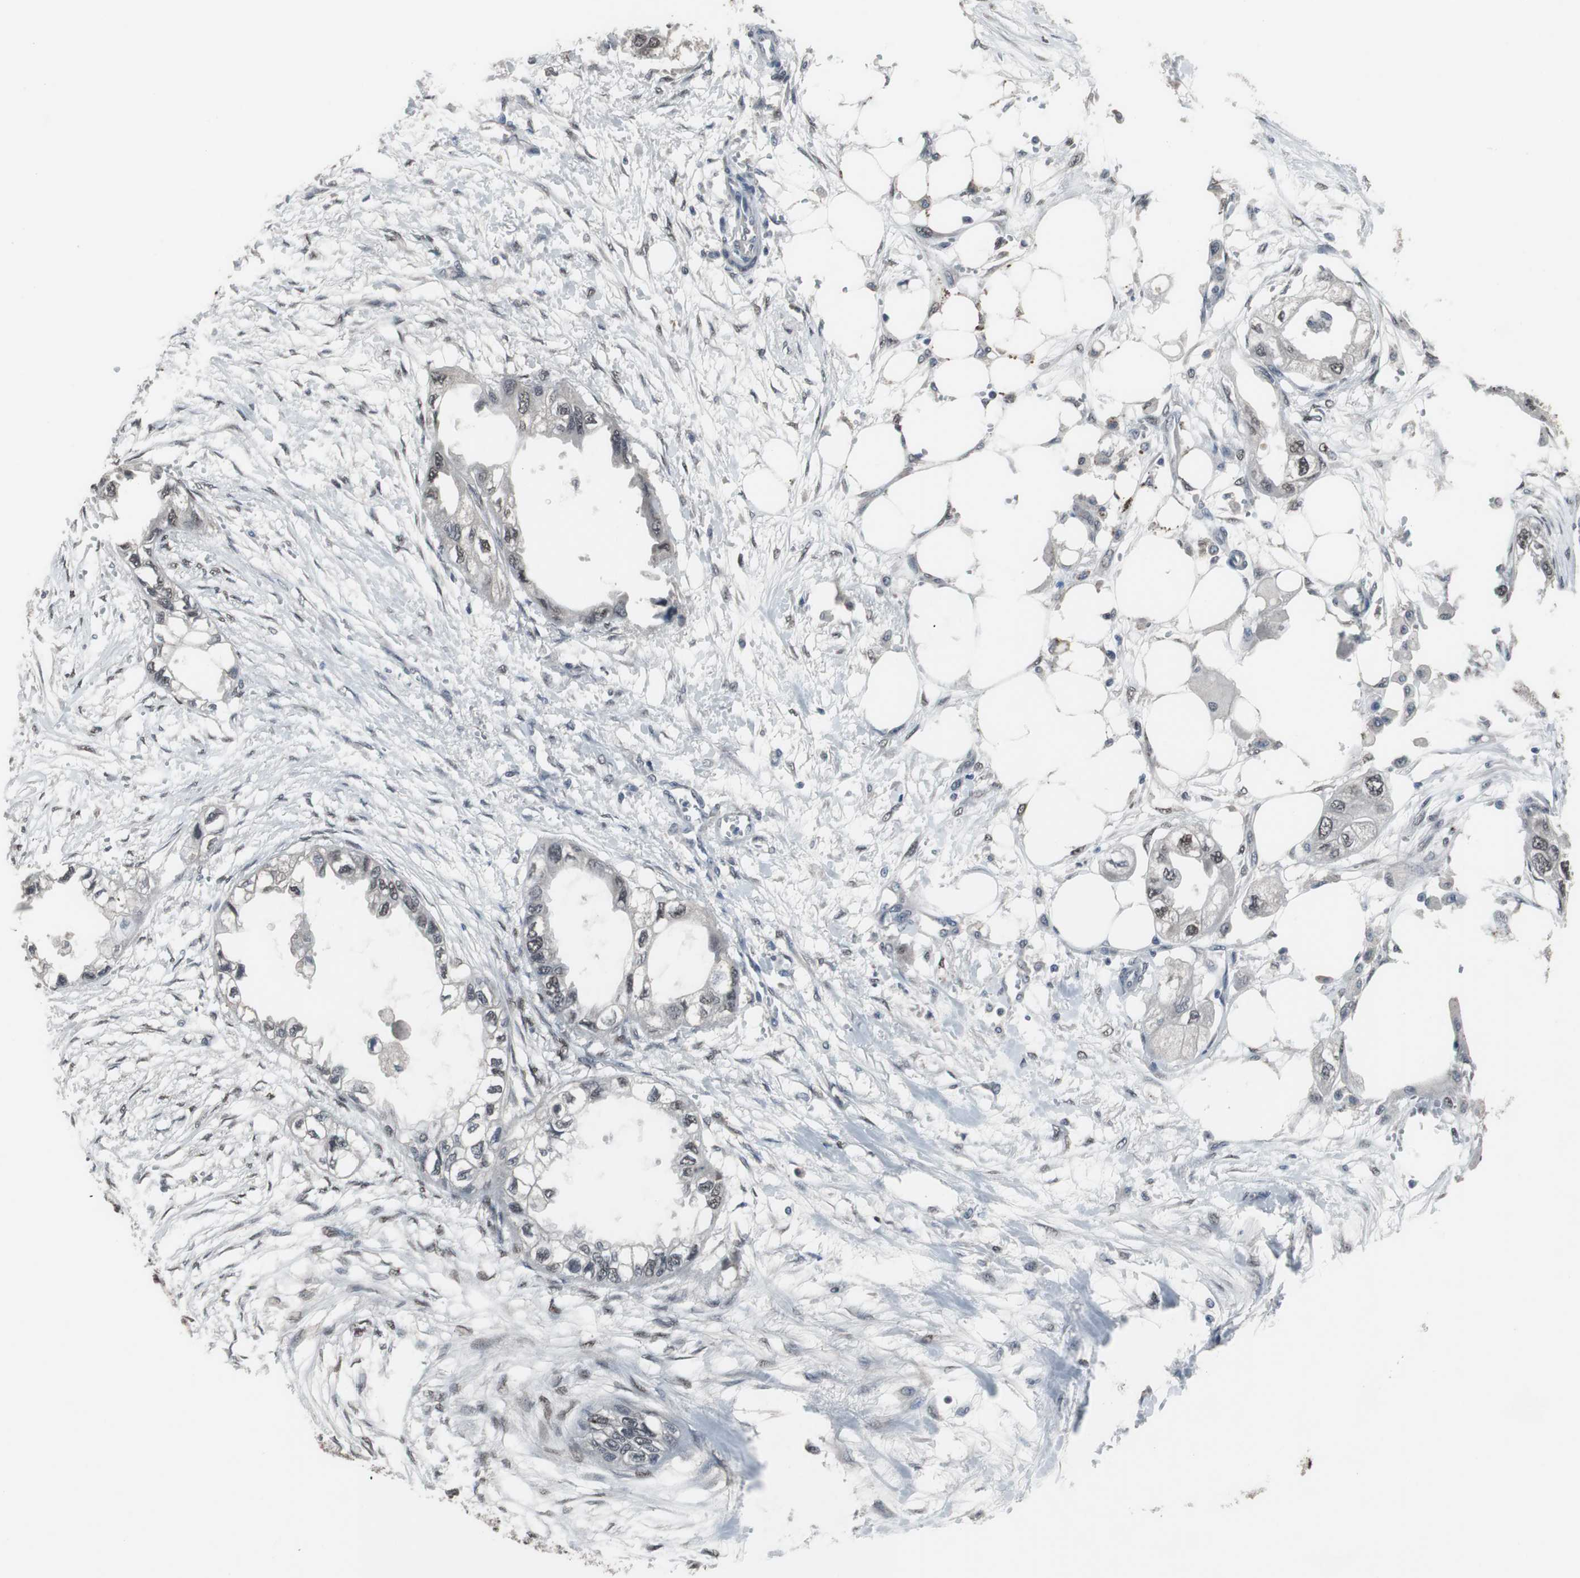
{"staining": {"intensity": "moderate", "quantity": ">75%", "location": "nuclear"}, "tissue": "endometrial cancer", "cell_type": "Tumor cells", "image_type": "cancer", "snomed": [{"axis": "morphology", "description": "Adenocarcinoma, NOS"}, {"axis": "topography", "description": "Endometrium"}], "caption": "IHC micrograph of neoplastic tissue: human endometrial adenocarcinoma stained using IHC displays medium levels of moderate protein expression localized specifically in the nuclear of tumor cells, appearing as a nuclear brown color.", "gene": "FOXP4", "patient": {"sex": "female", "age": 67}}